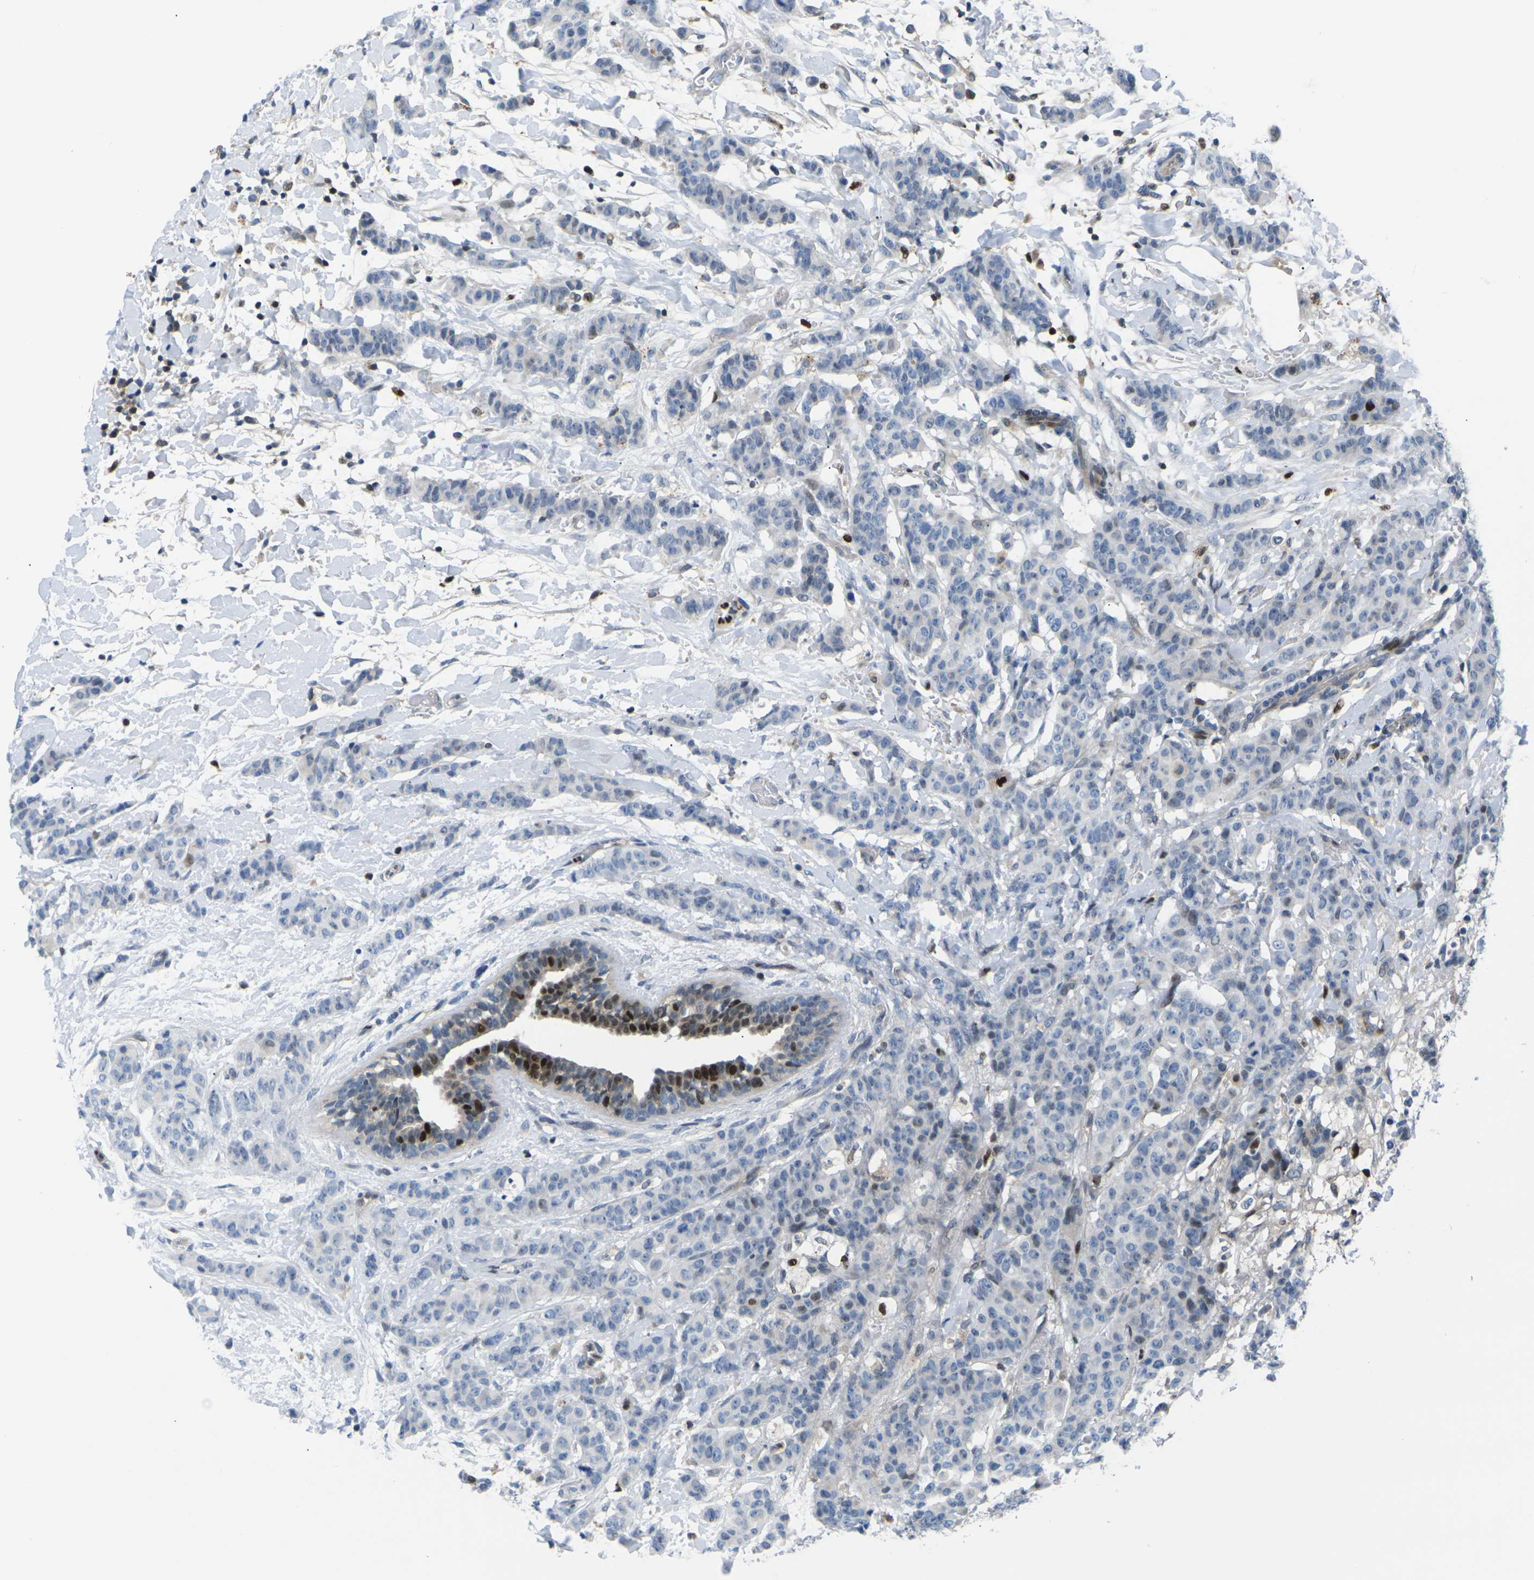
{"staining": {"intensity": "strong", "quantity": "<25%", "location": "nuclear"}, "tissue": "breast cancer", "cell_type": "Tumor cells", "image_type": "cancer", "snomed": [{"axis": "morphology", "description": "Normal tissue, NOS"}, {"axis": "morphology", "description": "Duct carcinoma"}, {"axis": "topography", "description": "Breast"}], "caption": "Protein expression analysis of human infiltrating ductal carcinoma (breast) reveals strong nuclear expression in about <25% of tumor cells. (brown staining indicates protein expression, while blue staining denotes nuclei).", "gene": "RPS6KA3", "patient": {"sex": "female", "age": 40}}